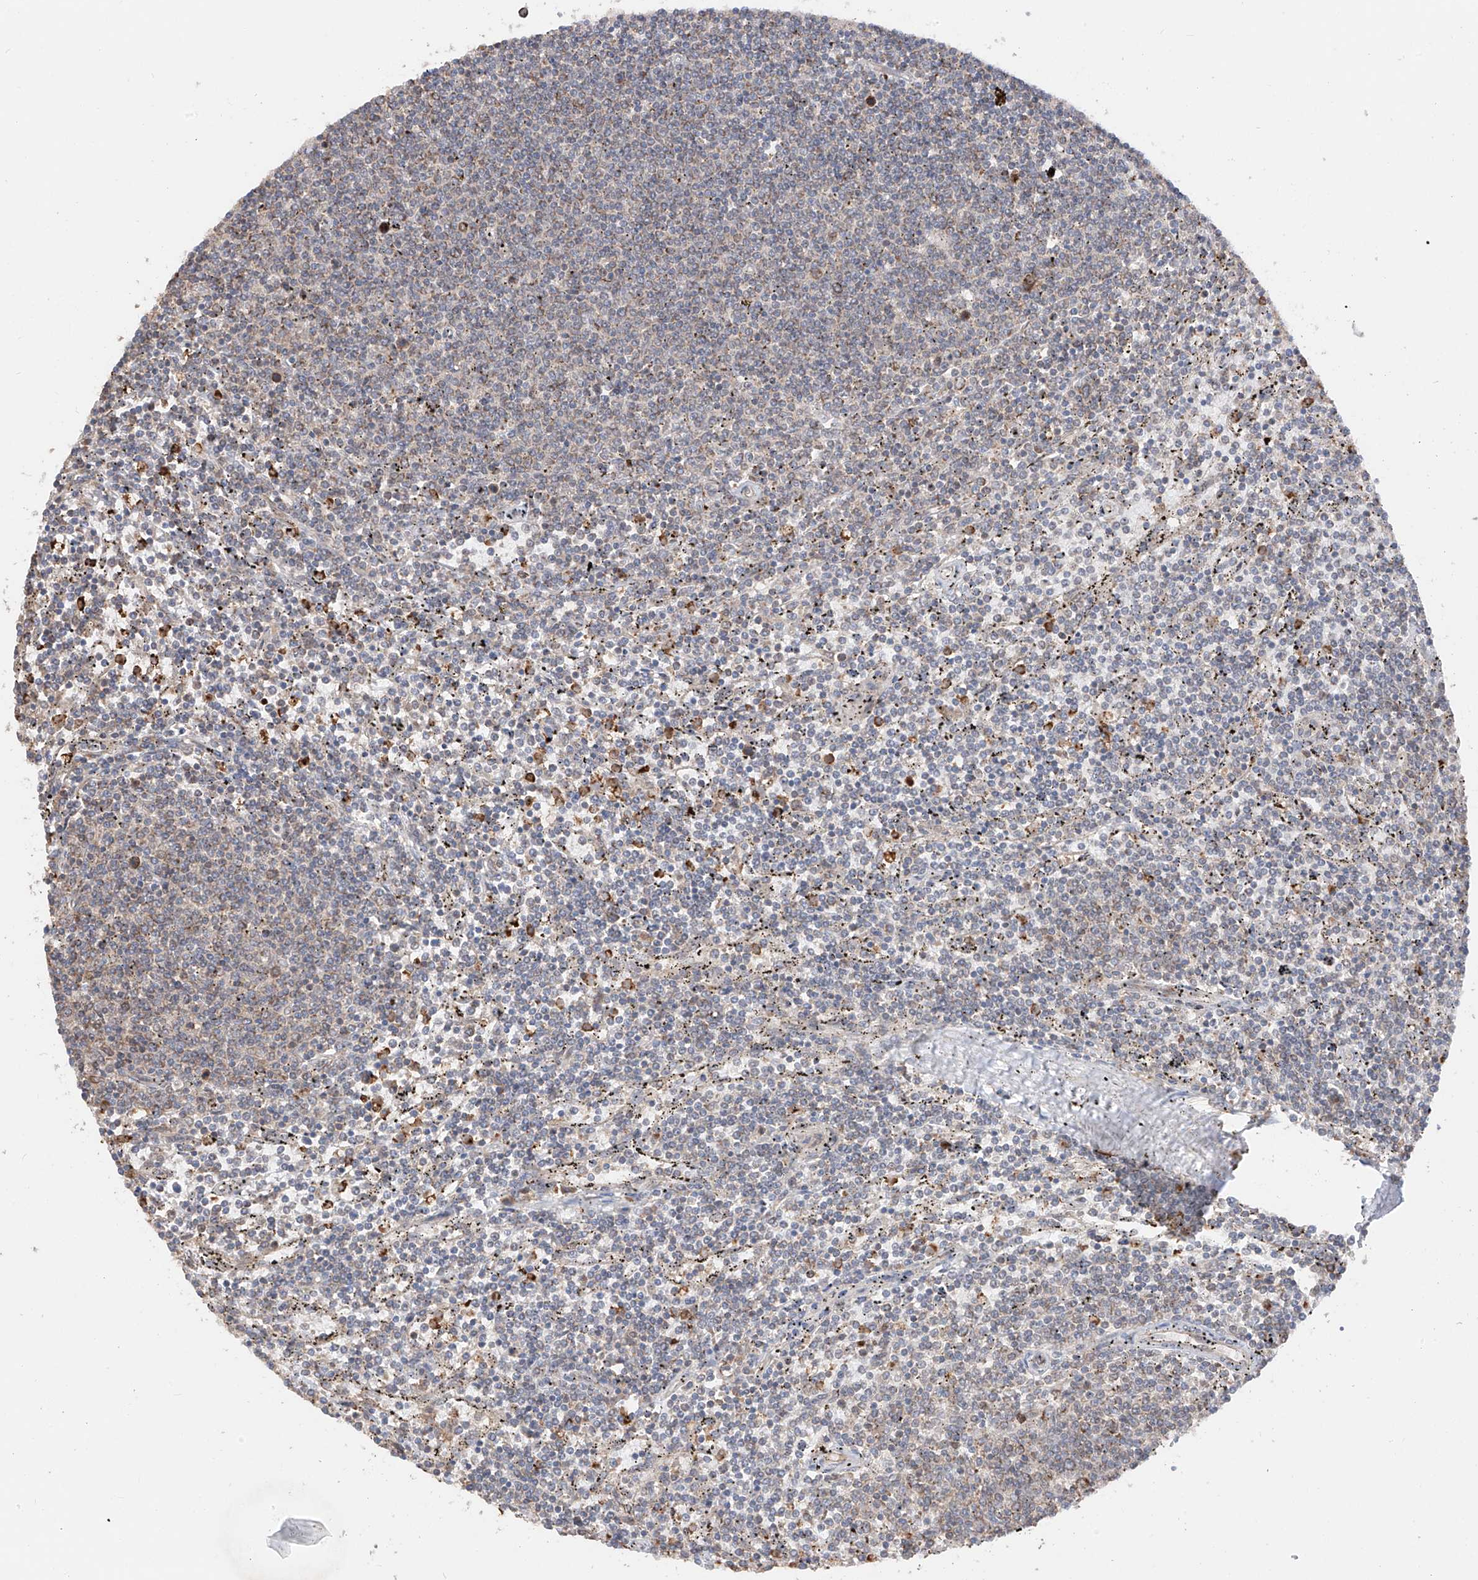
{"staining": {"intensity": "negative", "quantity": "none", "location": "none"}, "tissue": "lymphoma", "cell_type": "Tumor cells", "image_type": "cancer", "snomed": [{"axis": "morphology", "description": "Malignant lymphoma, non-Hodgkin's type, Low grade"}, {"axis": "topography", "description": "Spleen"}], "caption": "Immunohistochemical staining of low-grade malignant lymphoma, non-Hodgkin's type shows no significant positivity in tumor cells.", "gene": "AHCTF1", "patient": {"sex": "female", "age": 50}}